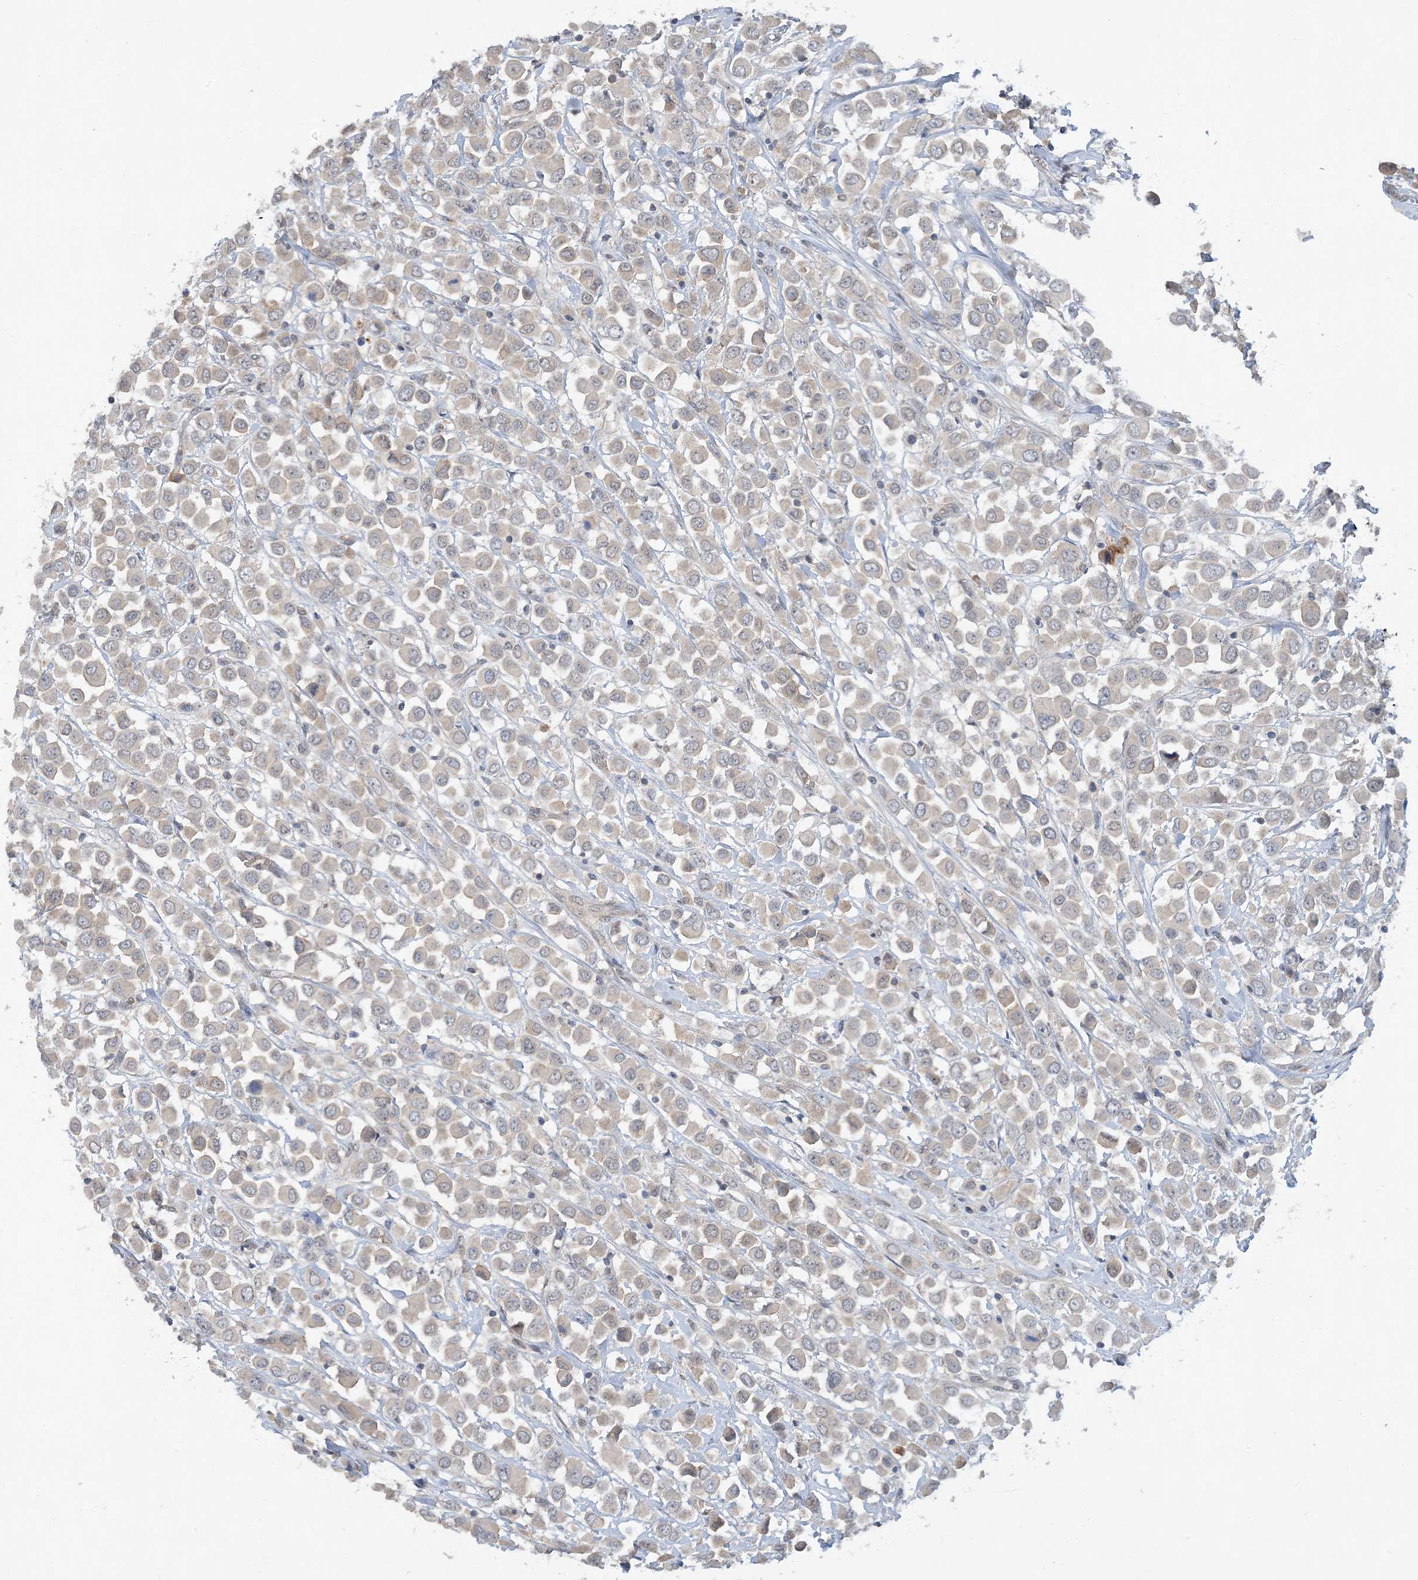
{"staining": {"intensity": "negative", "quantity": "none", "location": "none"}, "tissue": "breast cancer", "cell_type": "Tumor cells", "image_type": "cancer", "snomed": [{"axis": "morphology", "description": "Duct carcinoma"}, {"axis": "topography", "description": "Breast"}], "caption": "The immunohistochemistry photomicrograph has no significant expression in tumor cells of breast cancer tissue. Brightfield microscopy of immunohistochemistry stained with DAB (brown) and hematoxylin (blue), captured at high magnification.", "gene": "UBE2E1", "patient": {"sex": "female", "age": 61}}